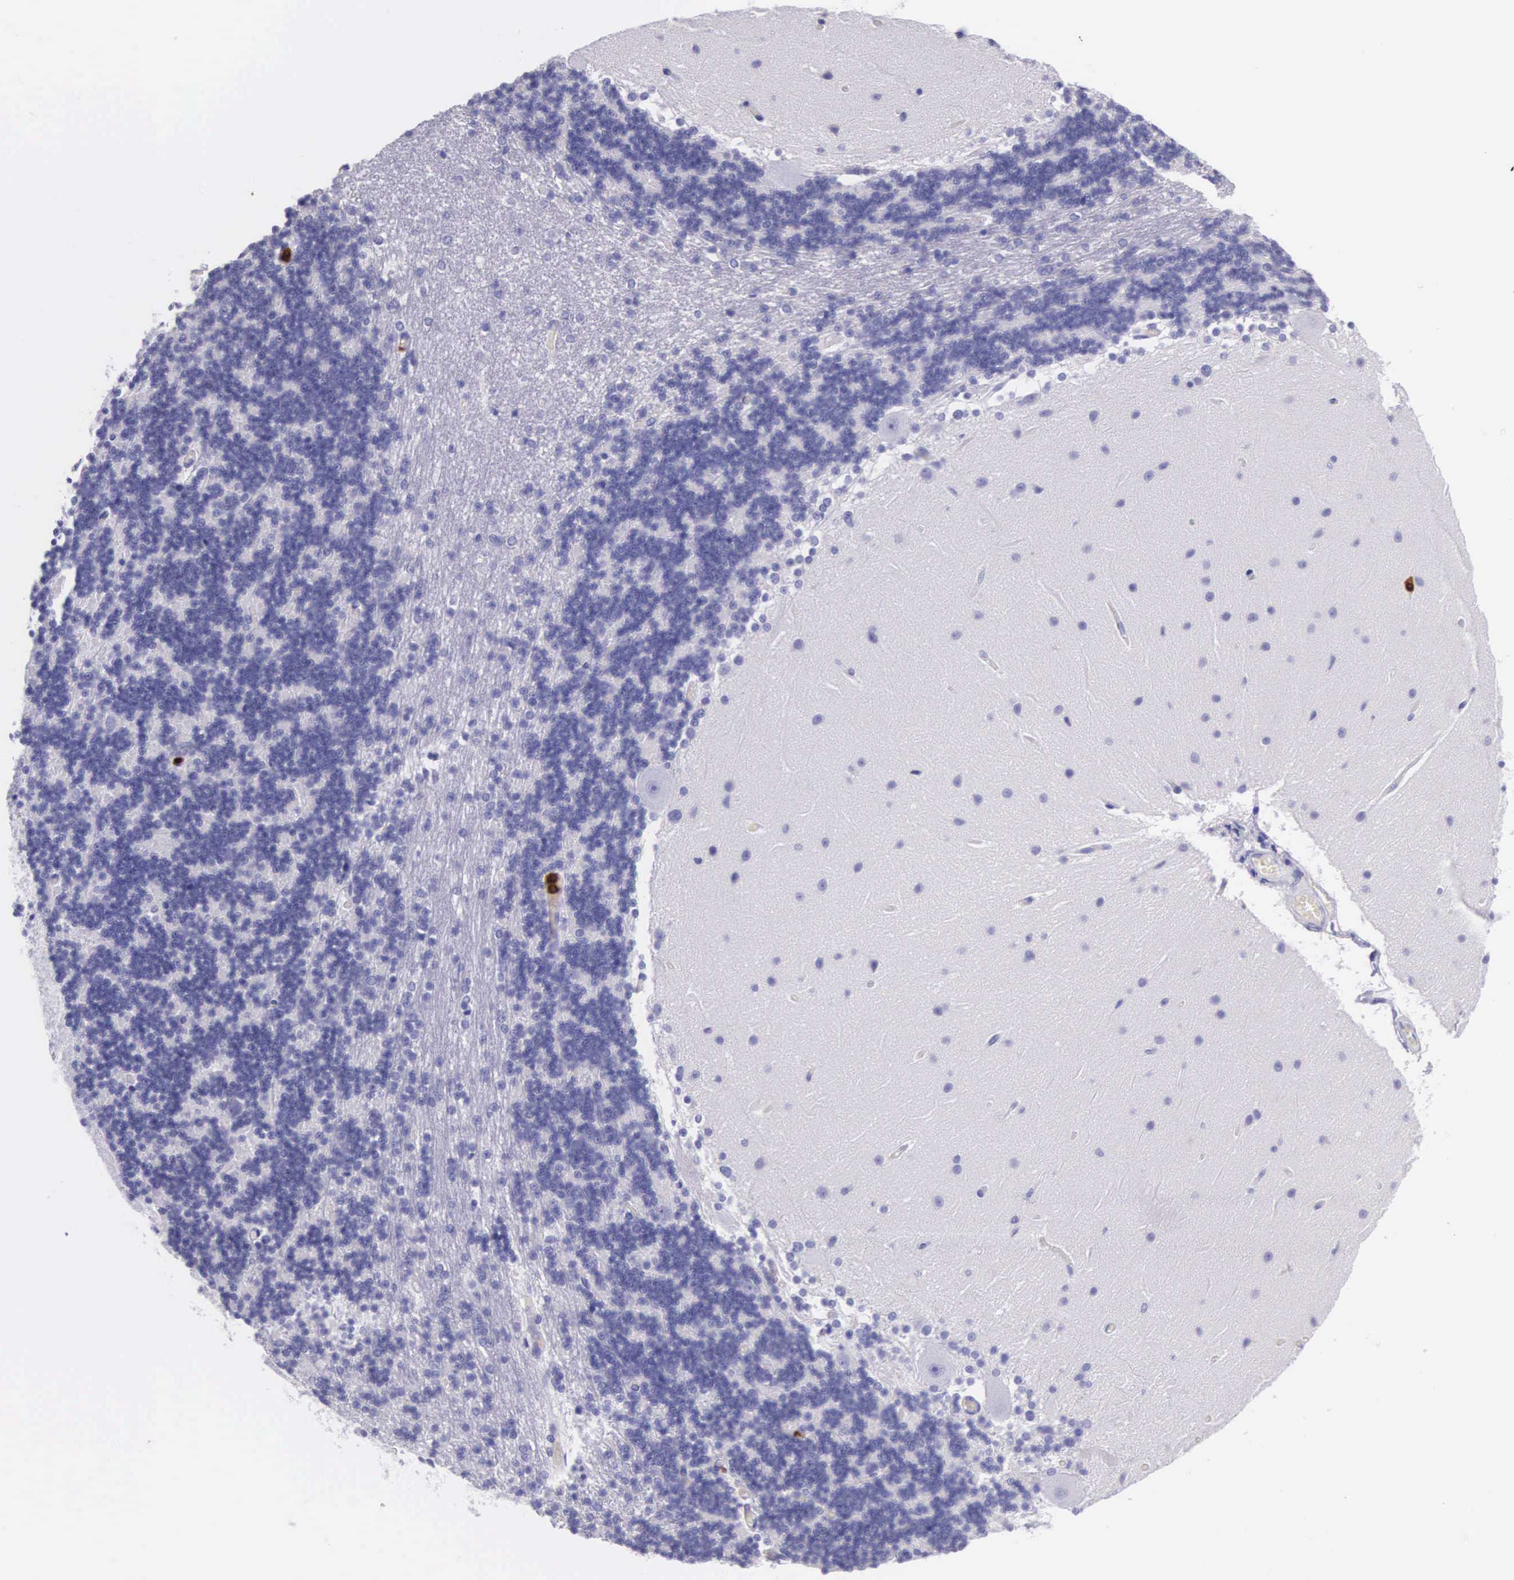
{"staining": {"intensity": "negative", "quantity": "none", "location": "none"}, "tissue": "cerebellum", "cell_type": "Cells in granular layer", "image_type": "normal", "snomed": [{"axis": "morphology", "description": "Normal tissue, NOS"}, {"axis": "topography", "description": "Cerebellum"}], "caption": "High power microscopy photomicrograph of an immunohistochemistry (IHC) image of normal cerebellum, revealing no significant staining in cells in granular layer.", "gene": "FCN1", "patient": {"sex": "female", "age": 54}}